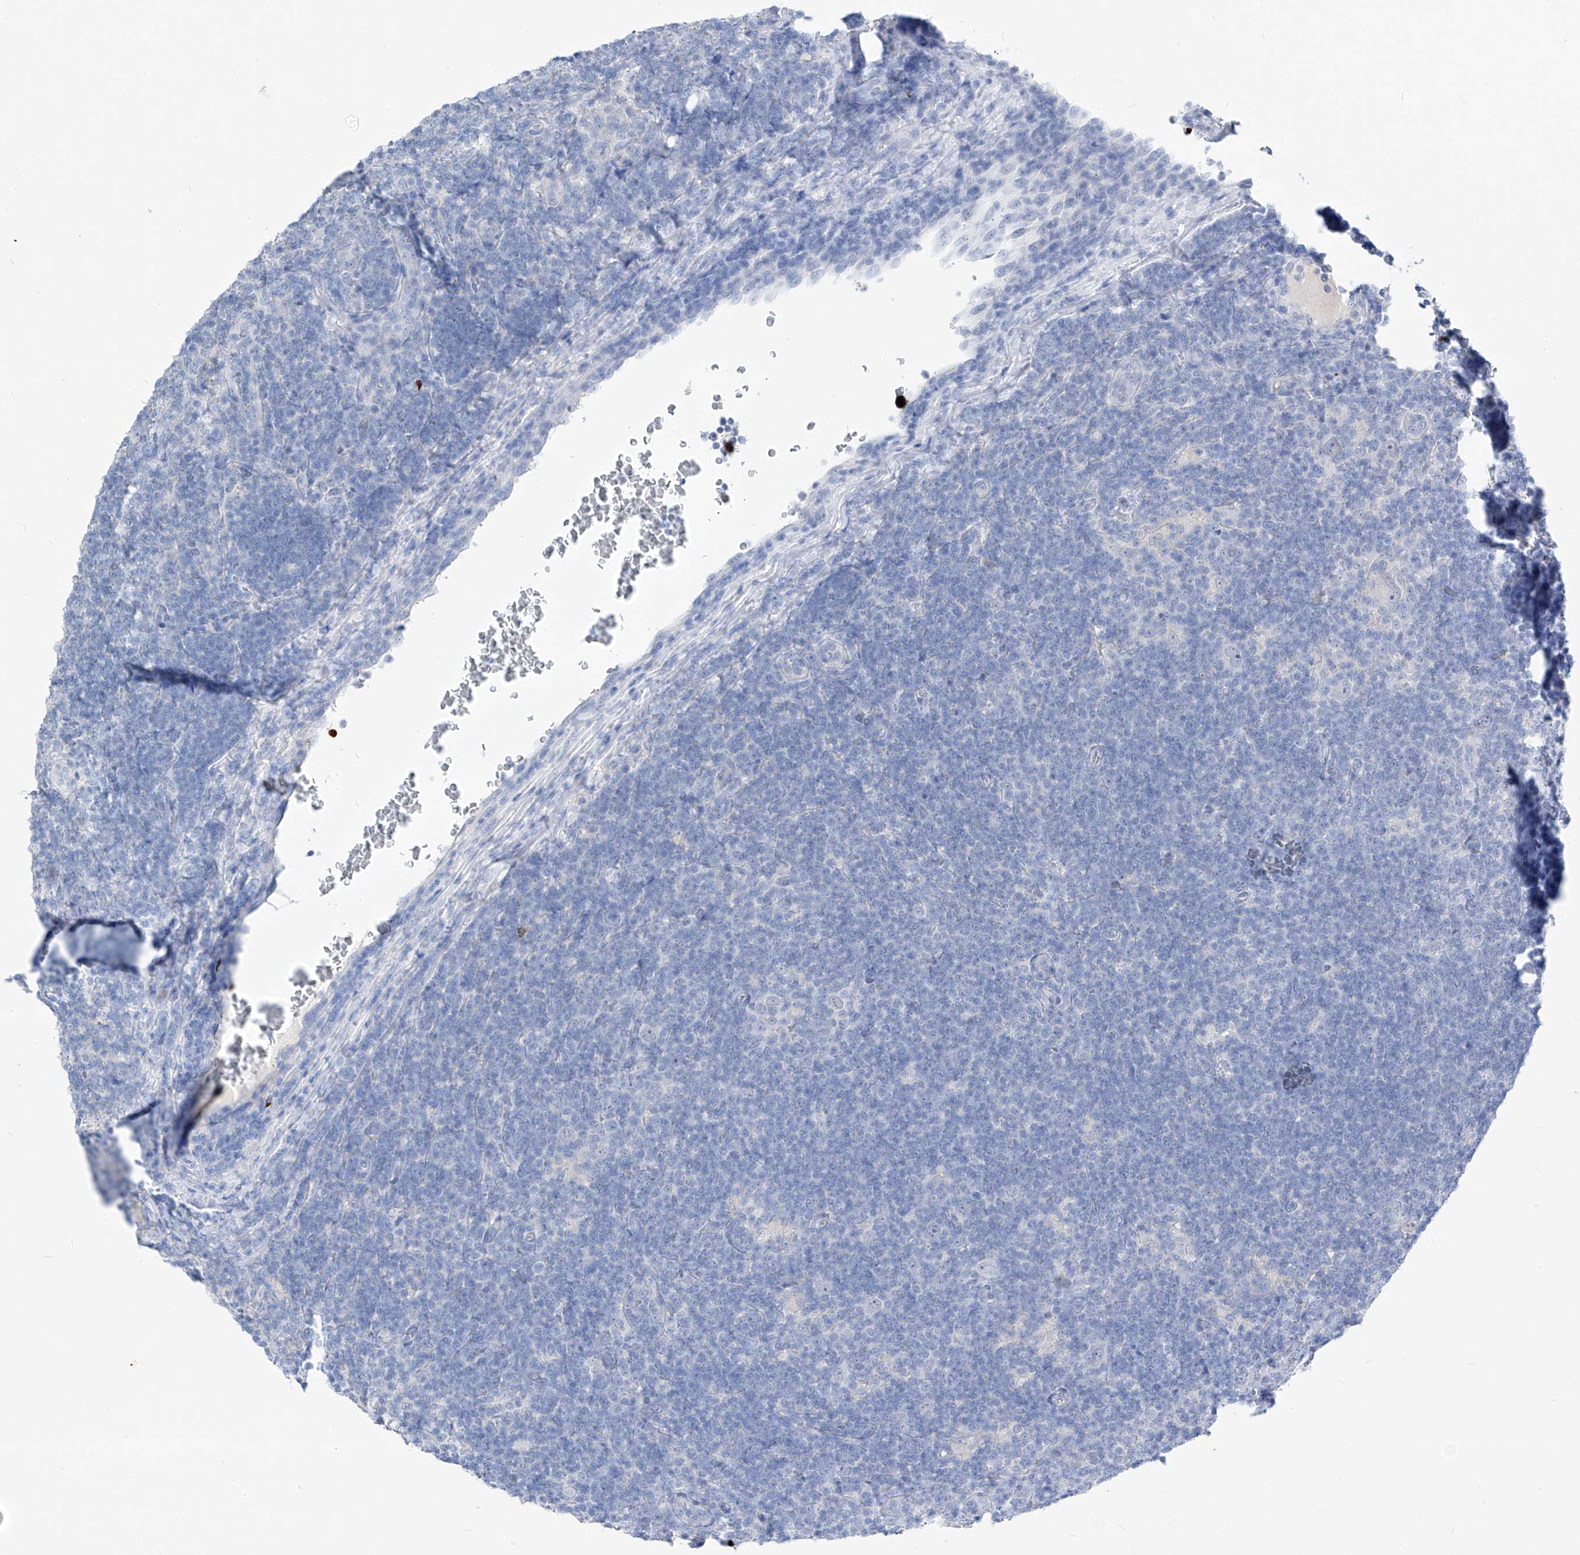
{"staining": {"intensity": "negative", "quantity": "none", "location": "none"}, "tissue": "lymphoma", "cell_type": "Tumor cells", "image_type": "cancer", "snomed": [{"axis": "morphology", "description": "Hodgkin's disease, NOS"}, {"axis": "topography", "description": "Lymph node"}], "caption": "This is an immunohistochemistry histopathology image of human Hodgkin's disease. There is no positivity in tumor cells.", "gene": "FRS3", "patient": {"sex": "female", "age": 57}}